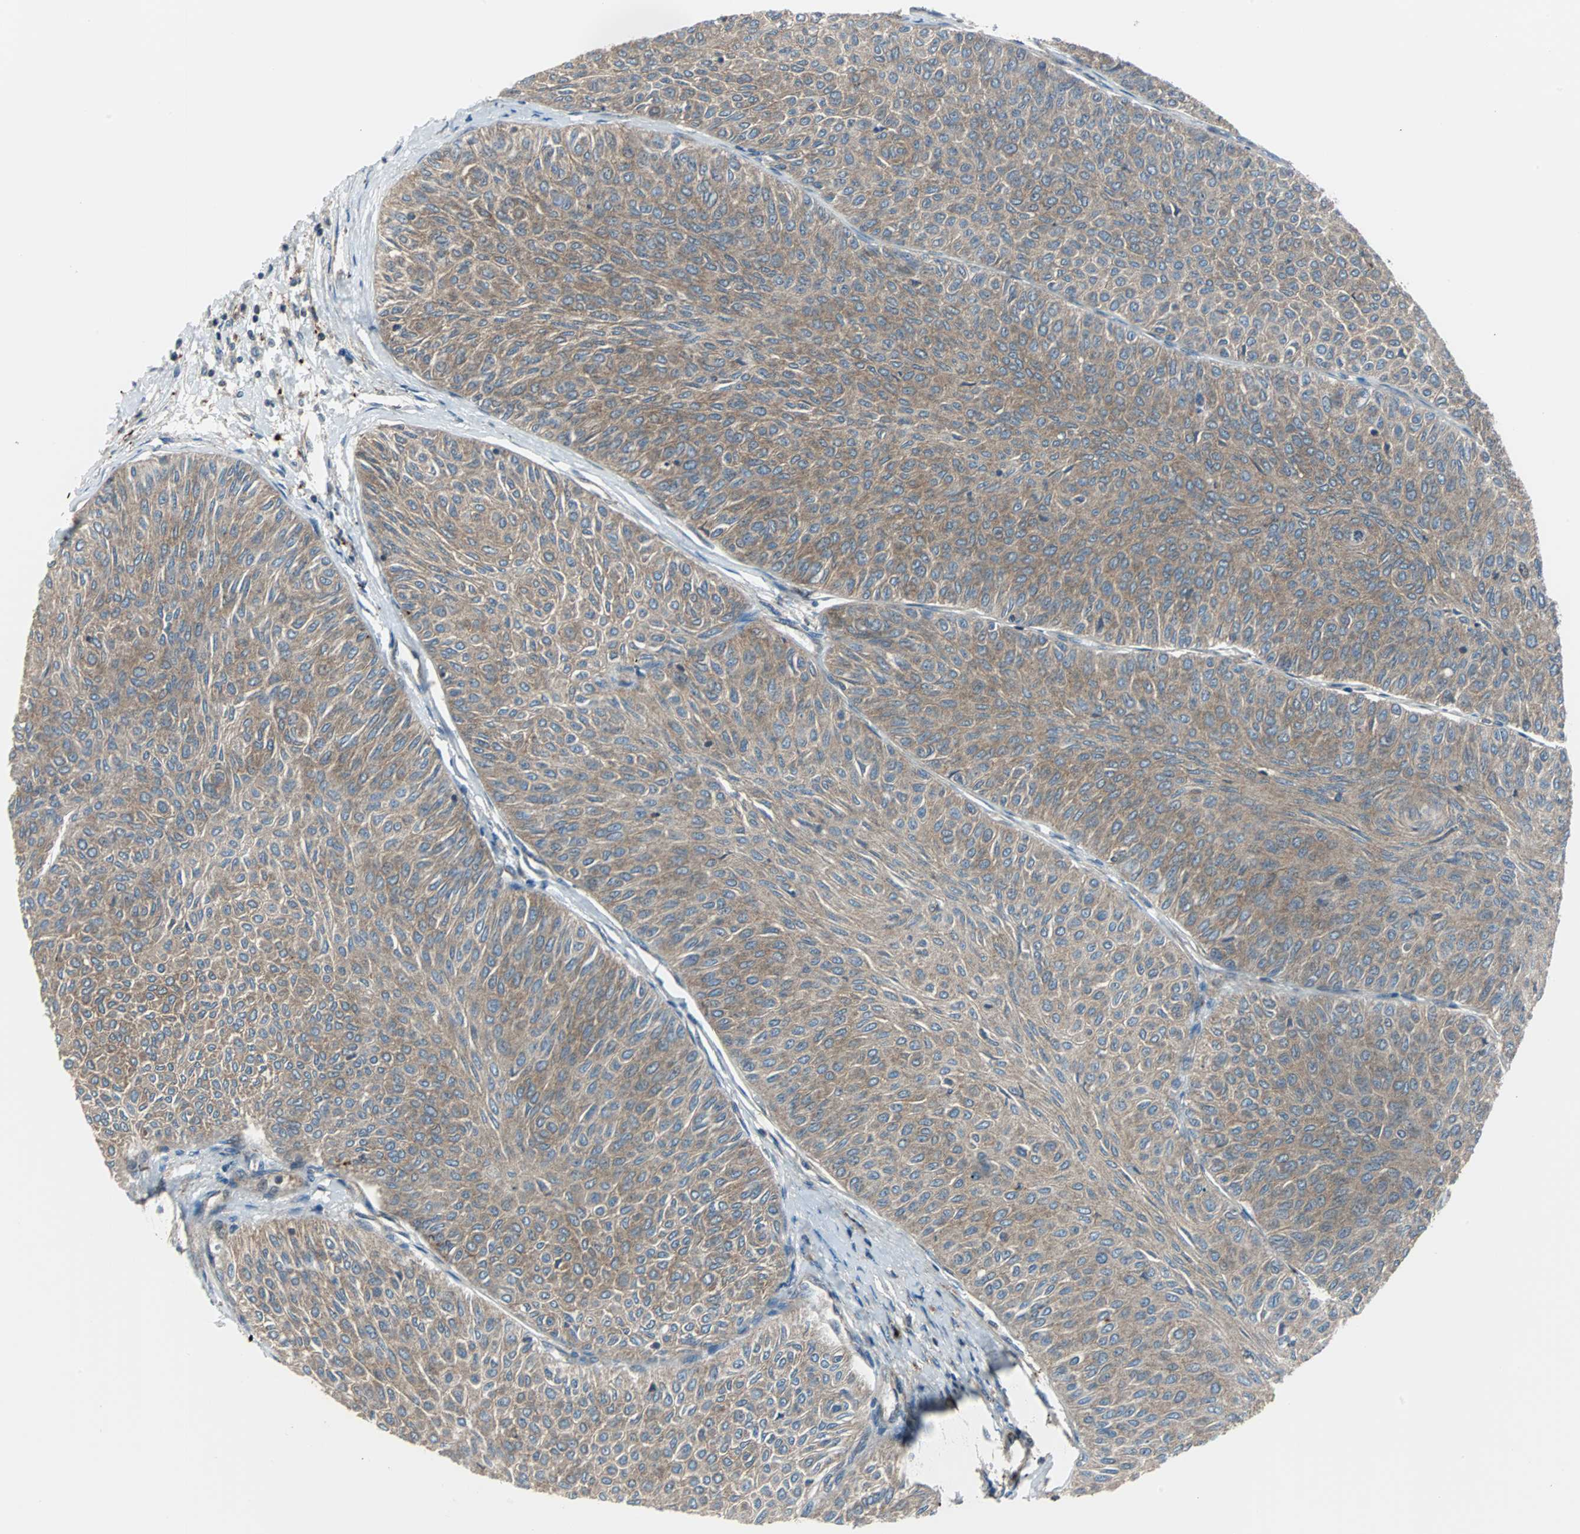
{"staining": {"intensity": "moderate", "quantity": ">75%", "location": "cytoplasmic/membranous"}, "tissue": "urothelial cancer", "cell_type": "Tumor cells", "image_type": "cancer", "snomed": [{"axis": "morphology", "description": "Urothelial carcinoma, Low grade"}, {"axis": "topography", "description": "Urinary bladder"}], "caption": "Immunohistochemical staining of low-grade urothelial carcinoma demonstrates medium levels of moderate cytoplasmic/membranous expression in about >75% of tumor cells.", "gene": "RELA", "patient": {"sex": "male", "age": 78}}